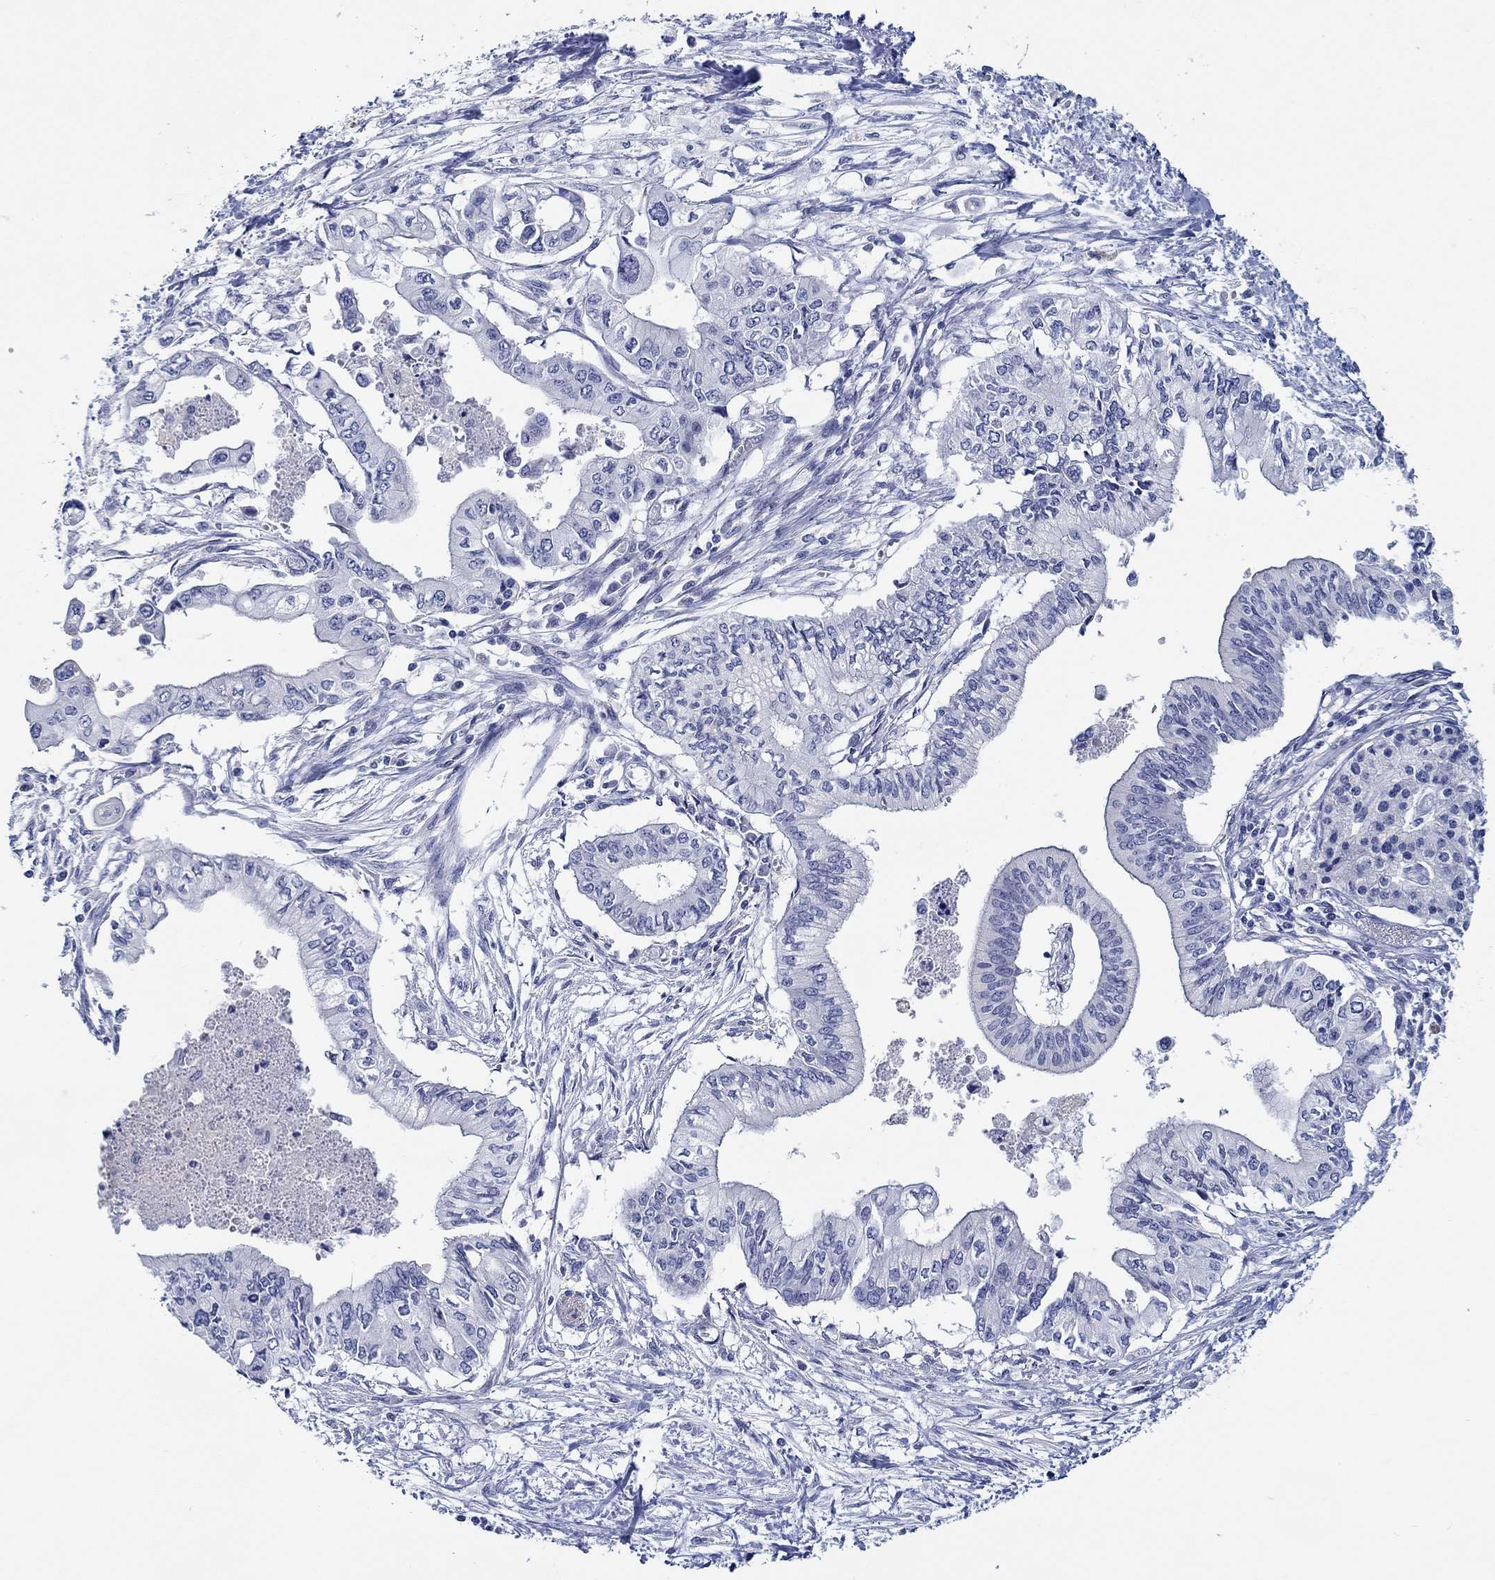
{"staining": {"intensity": "negative", "quantity": "none", "location": "none"}, "tissue": "pancreatic cancer", "cell_type": "Tumor cells", "image_type": "cancer", "snomed": [{"axis": "morphology", "description": "Adenocarcinoma, NOS"}, {"axis": "topography", "description": "Pancreas"}], "caption": "High power microscopy histopathology image of an immunohistochemistry (IHC) histopathology image of pancreatic cancer (adenocarcinoma), revealing no significant staining in tumor cells. (DAB (3,3'-diaminobenzidine) immunohistochemistry, high magnification).", "gene": "MC2R", "patient": {"sex": "female", "age": 61}}